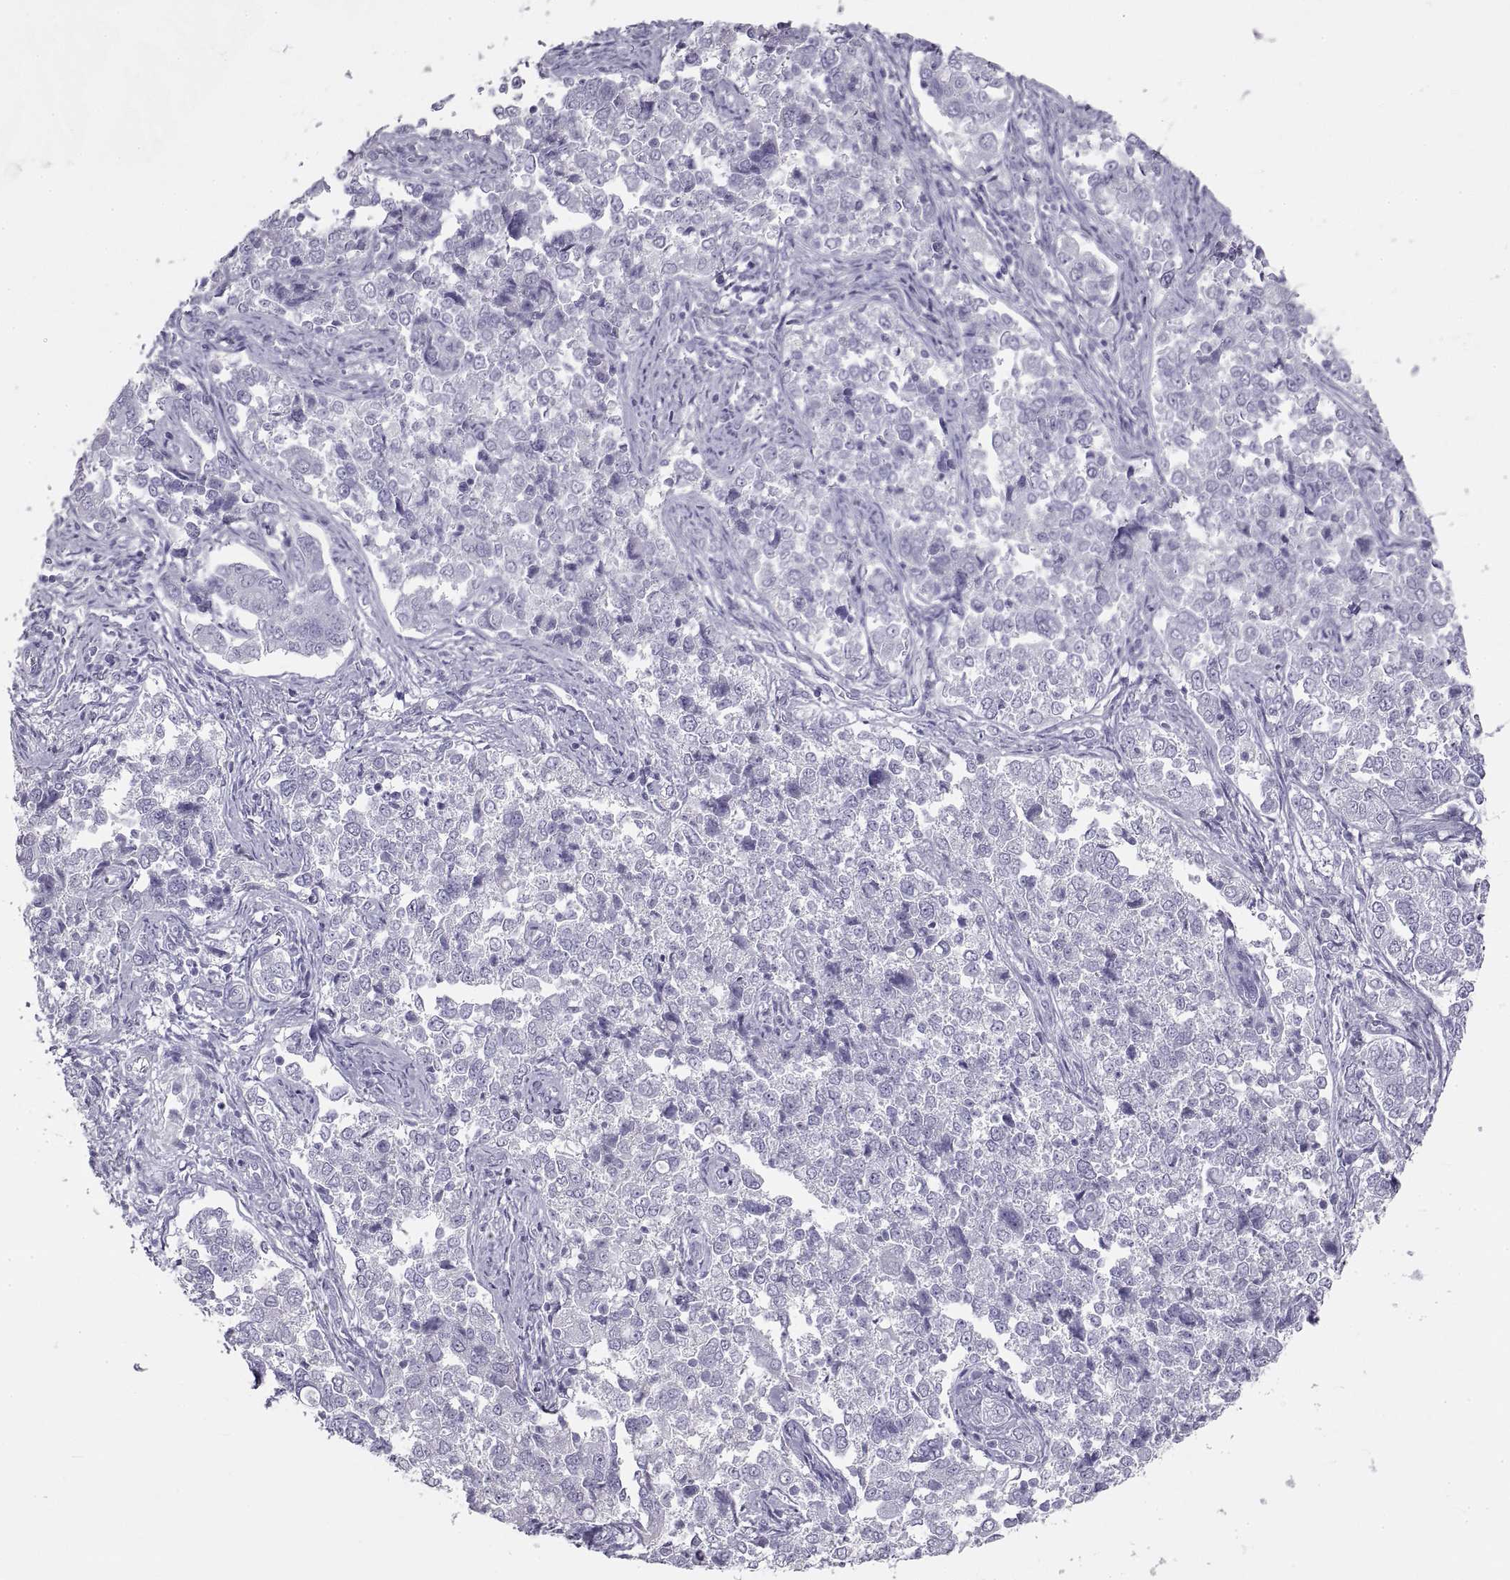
{"staining": {"intensity": "negative", "quantity": "none", "location": "none"}, "tissue": "endometrial cancer", "cell_type": "Tumor cells", "image_type": "cancer", "snomed": [{"axis": "morphology", "description": "Adenocarcinoma, NOS"}, {"axis": "topography", "description": "Endometrium"}], "caption": "This is an immunohistochemistry histopathology image of human endometrial cancer. There is no staining in tumor cells.", "gene": "RLBP1", "patient": {"sex": "female", "age": 43}}